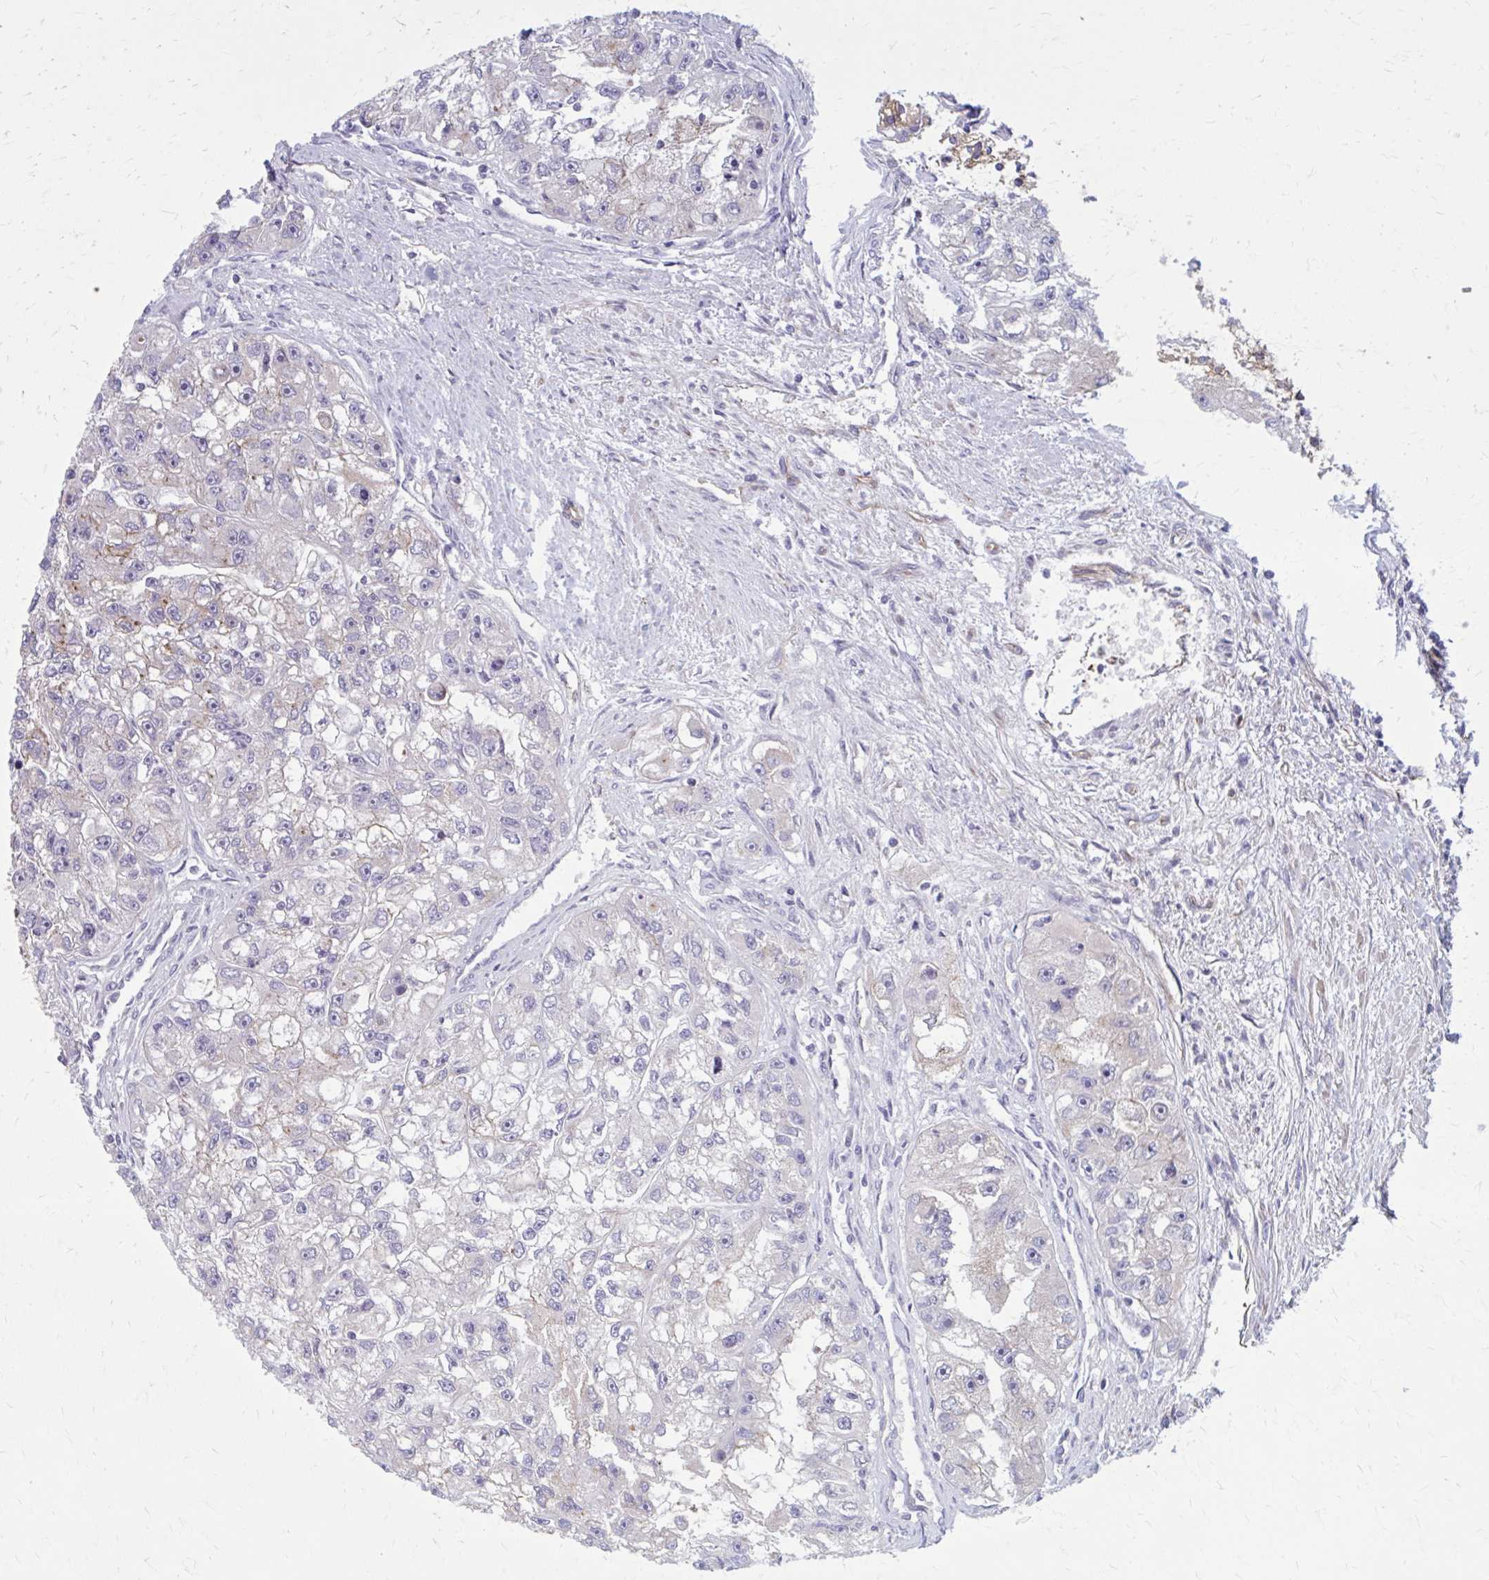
{"staining": {"intensity": "negative", "quantity": "none", "location": "none"}, "tissue": "renal cancer", "cell_type": "Tumor cells", "image_type": "cancer", "snomed": [{"axis": "morphology", "description": "Adenocarcinoma, NOS"}, {"axis": "topography", "description": "Kidney"}], "caption": "Immunohistochemistry (IHC) of adenocarcinoma (renal) reveals no positivity in tumor cells.", "gene": "ZDHHC7", "patient": {"sex": "male", "age": 63}}